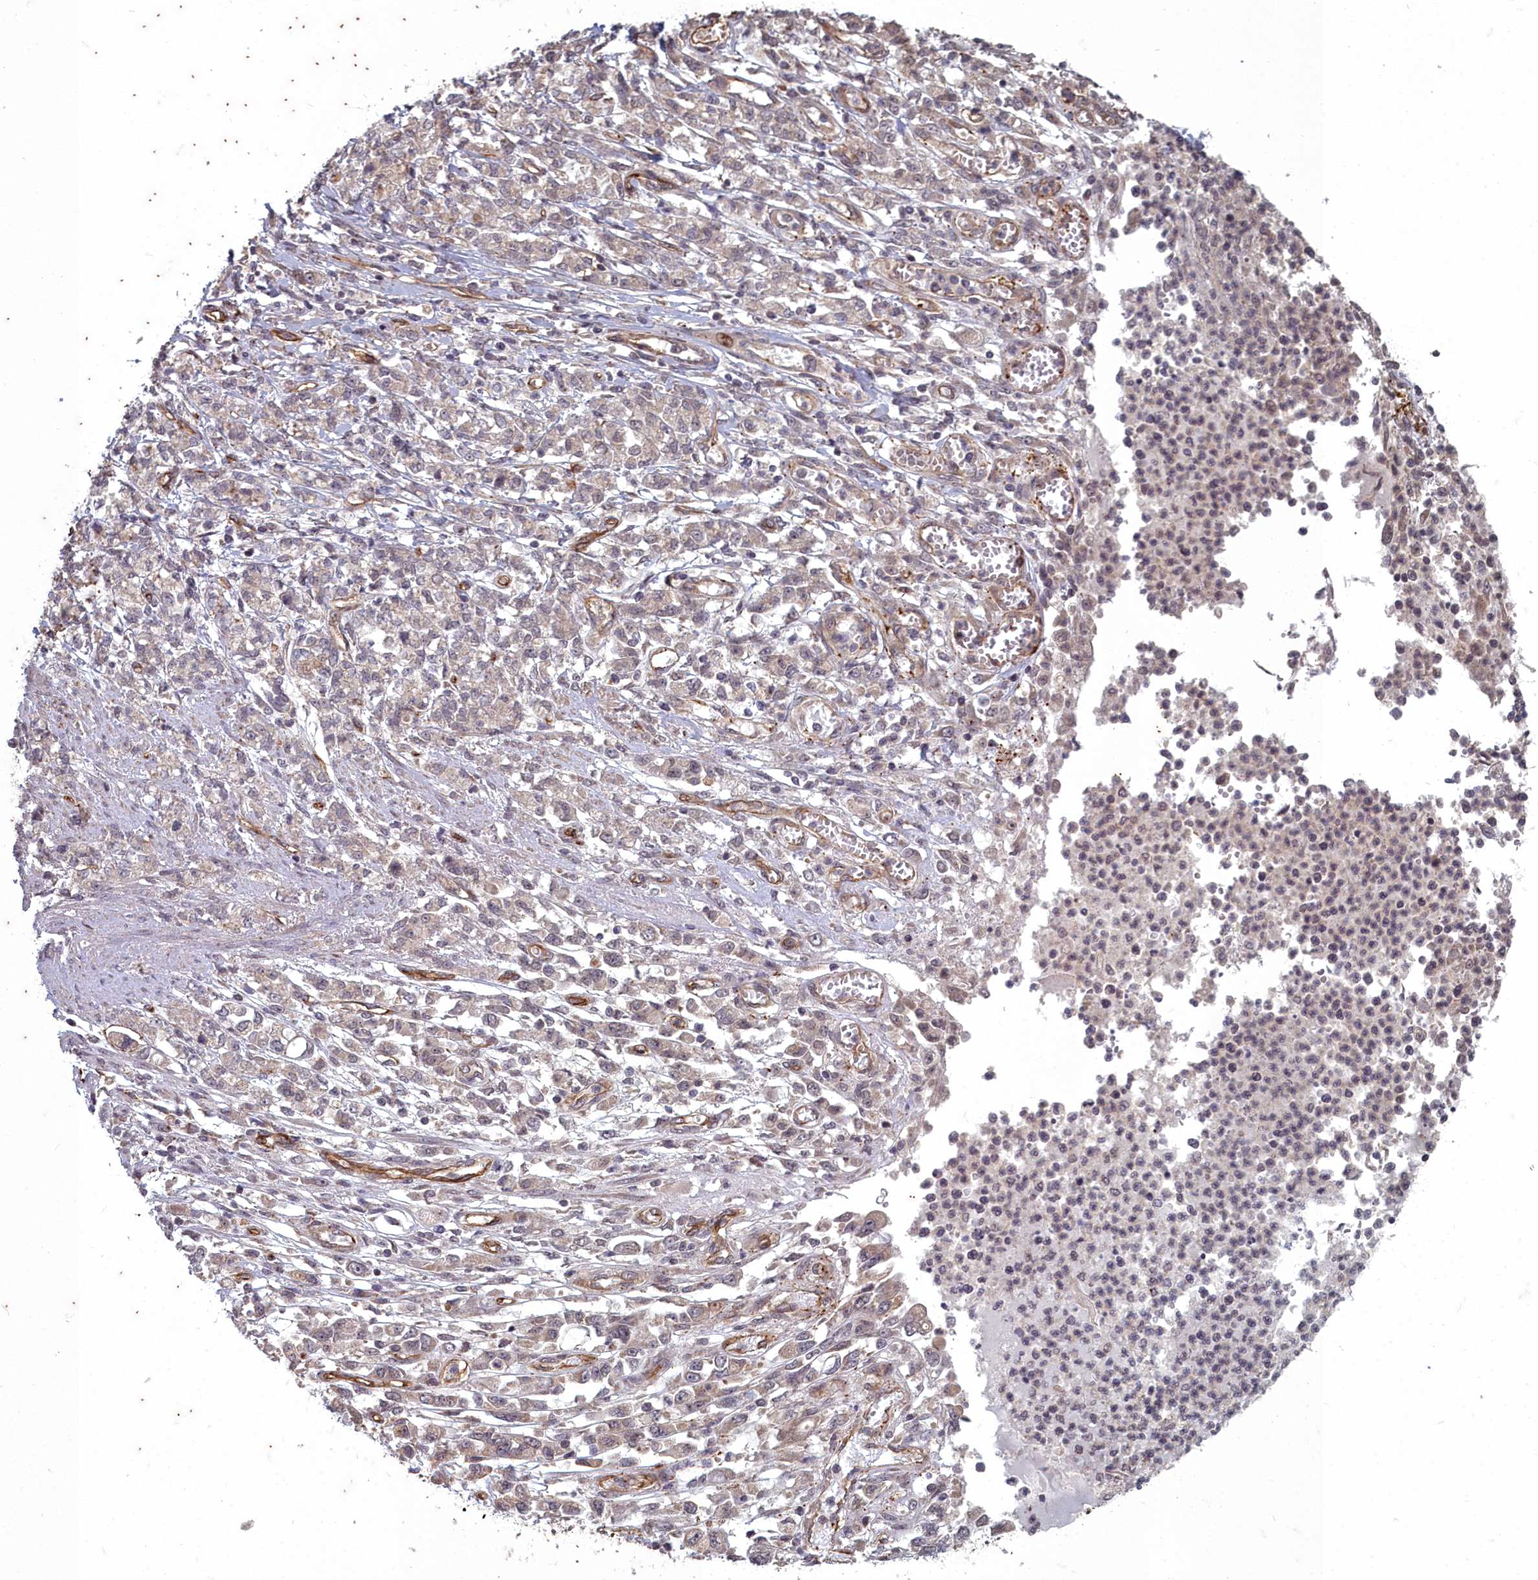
{"staining": {"intensity": "weak", "quantity": ">75%", "location": "cytoplasmic/membranous"}, "tissue": "stomach cancer", "cell_type": "Tumor cells", "image_type": "cancer", "snomed": [{"axis": "morphology", "description": "Adenocarcinoma, NOS"}, {"axis": "topography", "description": "Stomach"}], "caption": "An image of human stomach cancer stained for a protein shows weak cytoplasmic/membranous brown staining in tumor cells.", "gene": "TSPYL4", "patient": {"sex": "female", "age": 76}}